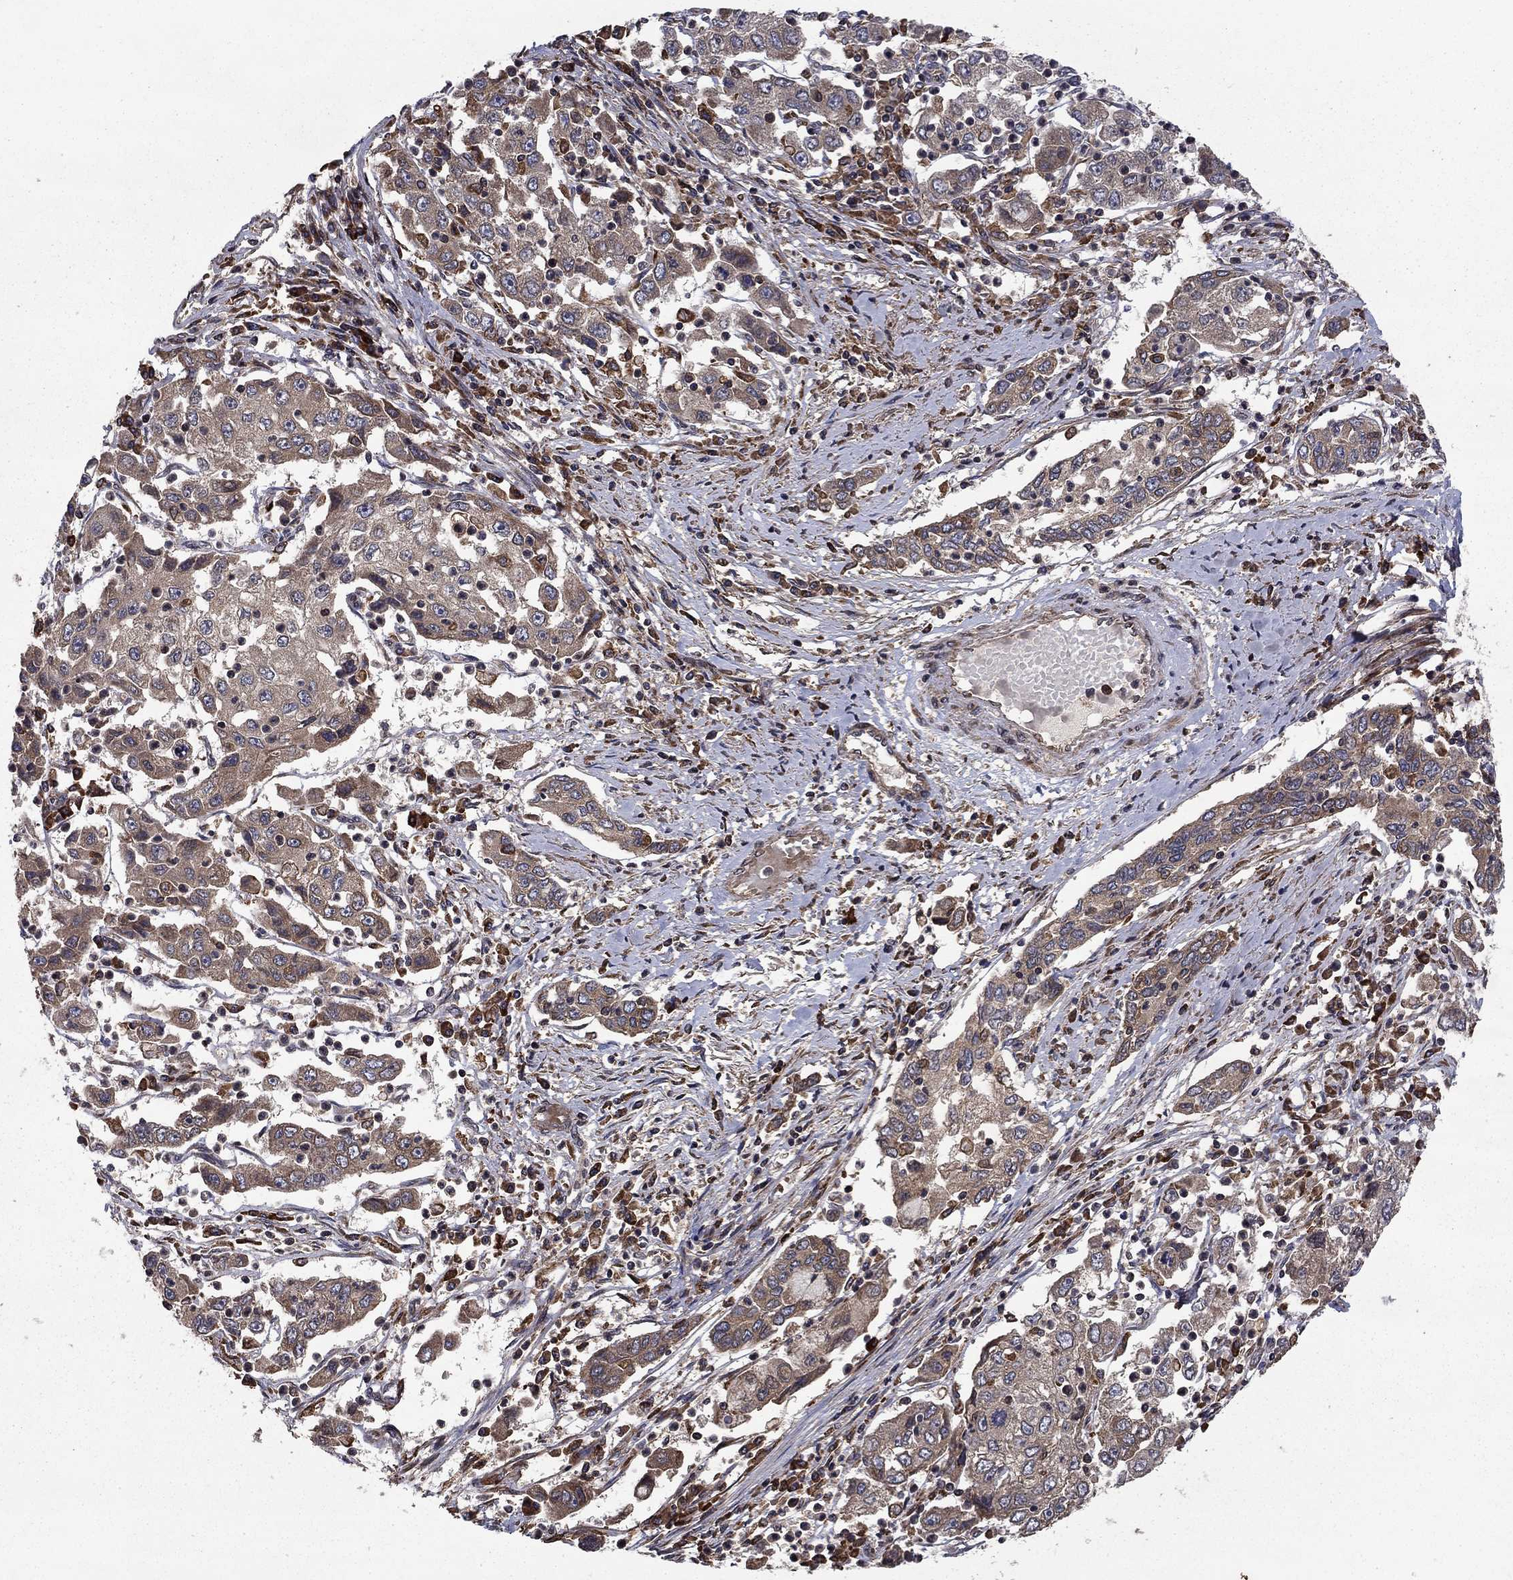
{"staining": {"intensity": "weak", "quantity": "25%-75%", "location": "cytoplasmic/membranous"}, "tissue": "cervical cancer", "cell_type": "Tumor cells", "image_type": "cancer", "snomed": [{"axis": "morphology", "description": "Squamous cell carcinoma, NOS"}, {"axis": "topography", "description": "Cervix"}], "caption": "A high-resolution micrograph shows immunohistochemistry (IHC) staining of squamous cell carcinoma (cervical), which reveals weak cytoplasmic/membranous positivity in approximately 25%-75% of tumor cells.", "gene": "BABAM2", "patient": {"sex": "female", "age": 36}}